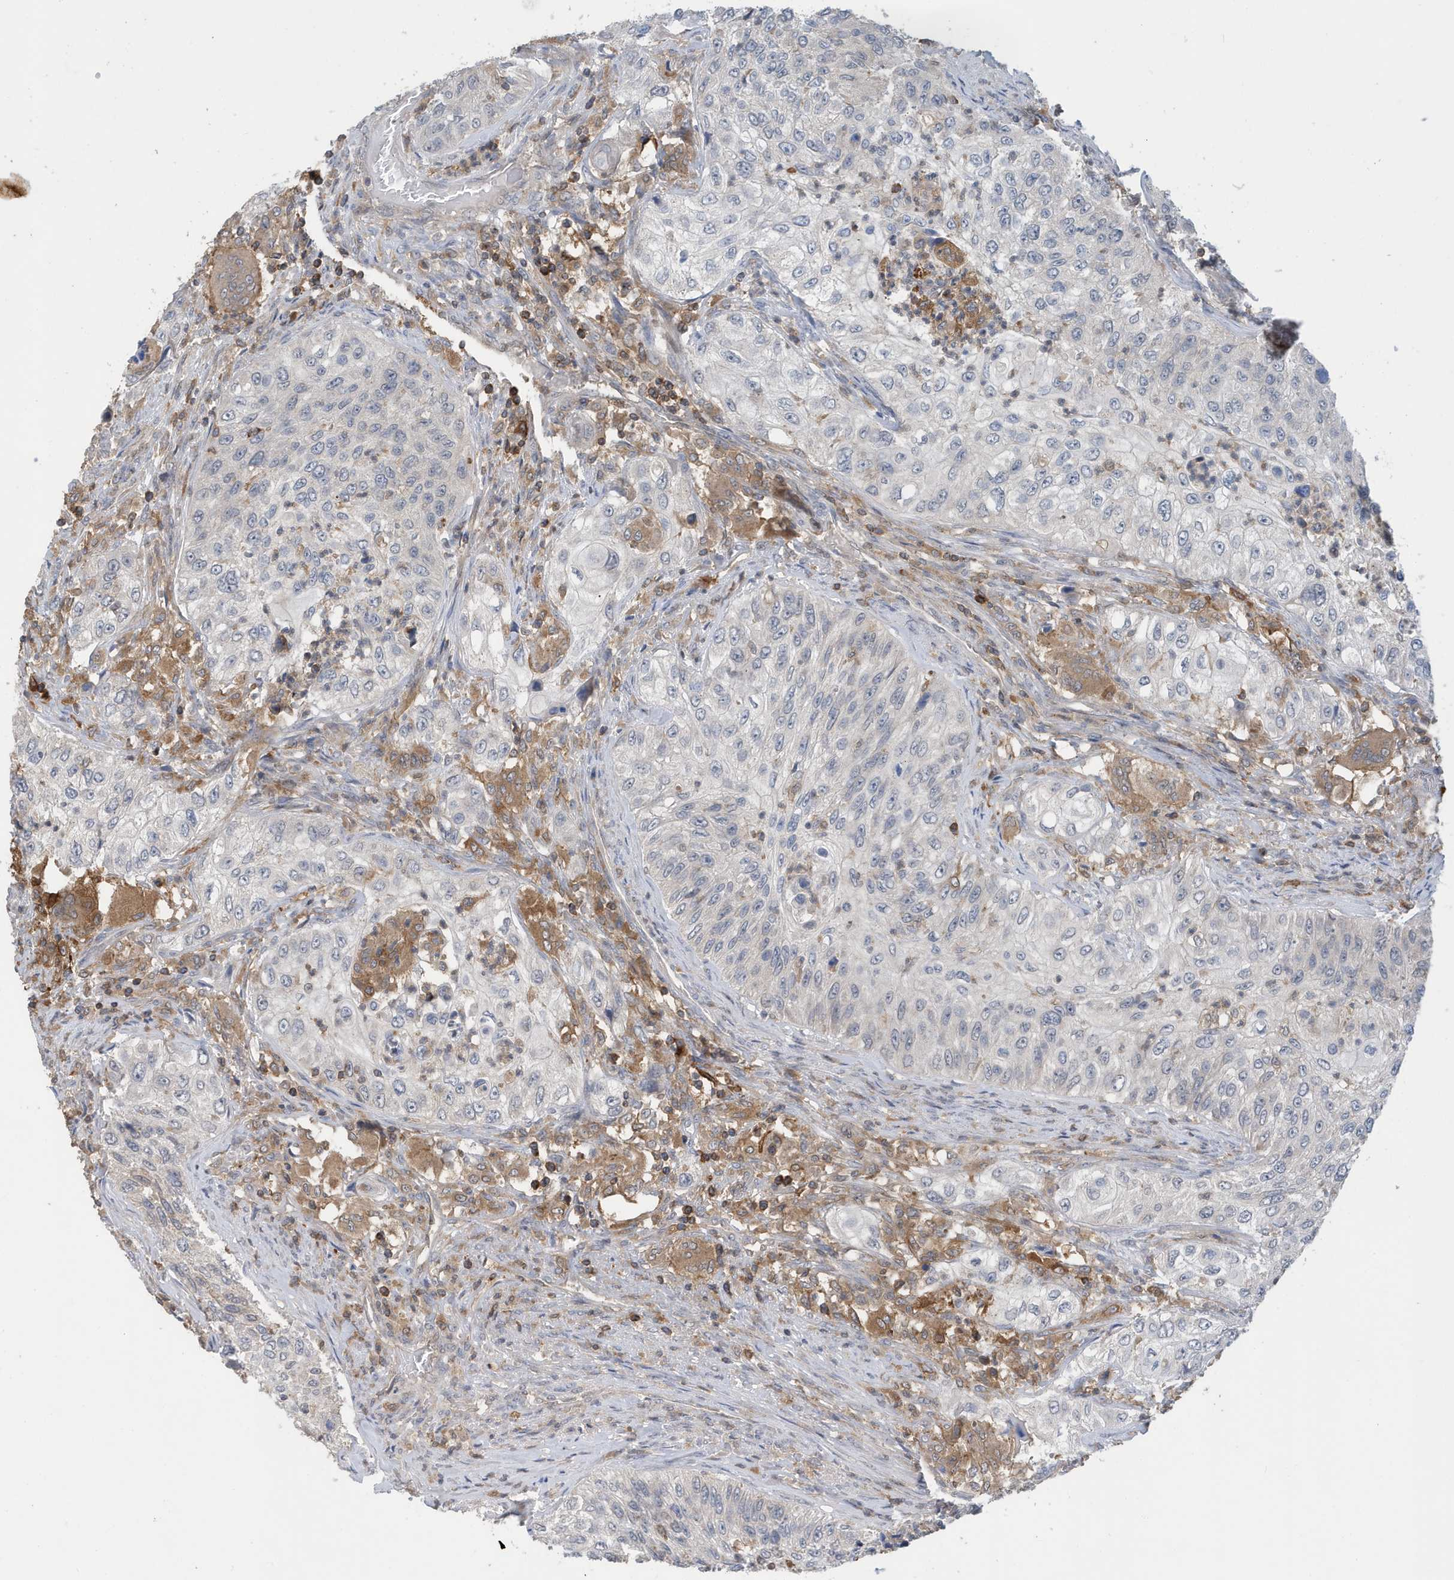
{"staining": {"intensity": "negative", "quantity": "none", "location": "none"}, "tissue": "urothelial cancer", "cell_type": "Tumor cells", "image_type": "cancer", "snomed": [{"axis": "morphology", "description": "Urothelial carcinoma, High grade"}, {"axis": "topography", "description": "Urinary bladder"}], "caption": "Histopathology image shows no significant protein expression in tumor cells of high-grade urothelial carcinoma. (DAB (3,3'-diaminobenzidine) immunohistochemistry (IHC) visualized using brightfield microscopy, high magnification).", "gene": "NSUN3", "patient": {"sex": "female", "age": 60}}